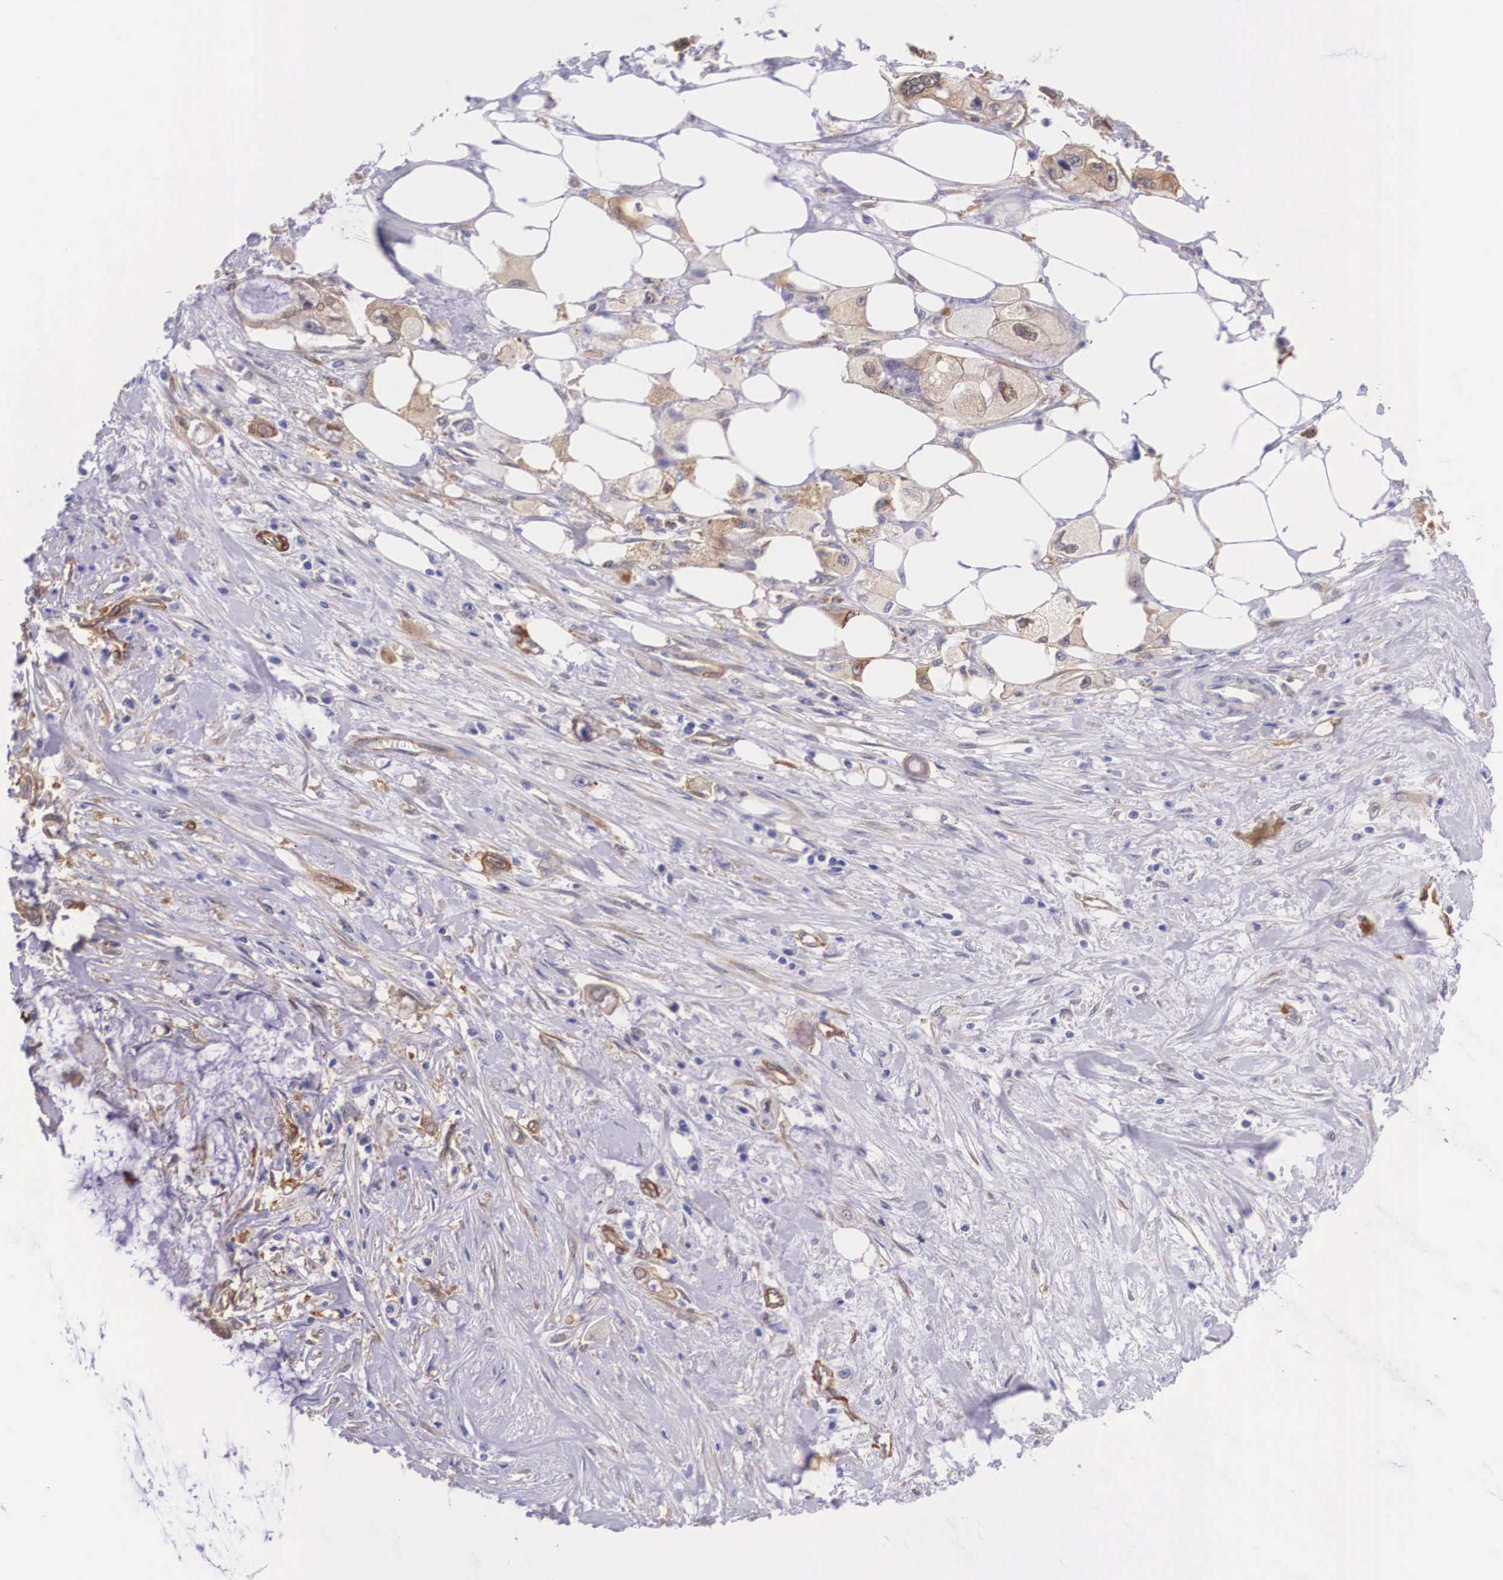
{"staining": {"intensity": "strong", "quantity": "25%-75%", "location": "cytoplasmic/membranous"}, "tissue": "pancreatic cancer", "cell_type": "Tumor cells", "image_type": "cancer", "snomed": [{"axis": "morphology", "description": "Adenocarcinoma, NOS"}, {"axis": "topography", "description": "Pancreas"}, {"axis": "topography", "description": "Stomach, upper"}], "caption": "A brown stain labels strong cytoplasmic/membranous staining of a protein in pancreatic cancer (adenocarcinoma) tumor cells. (IHC, brightfield microscopy, high magnification).", "gene": "BCAR1", "patient": {"sex": "male", "age": 77}}